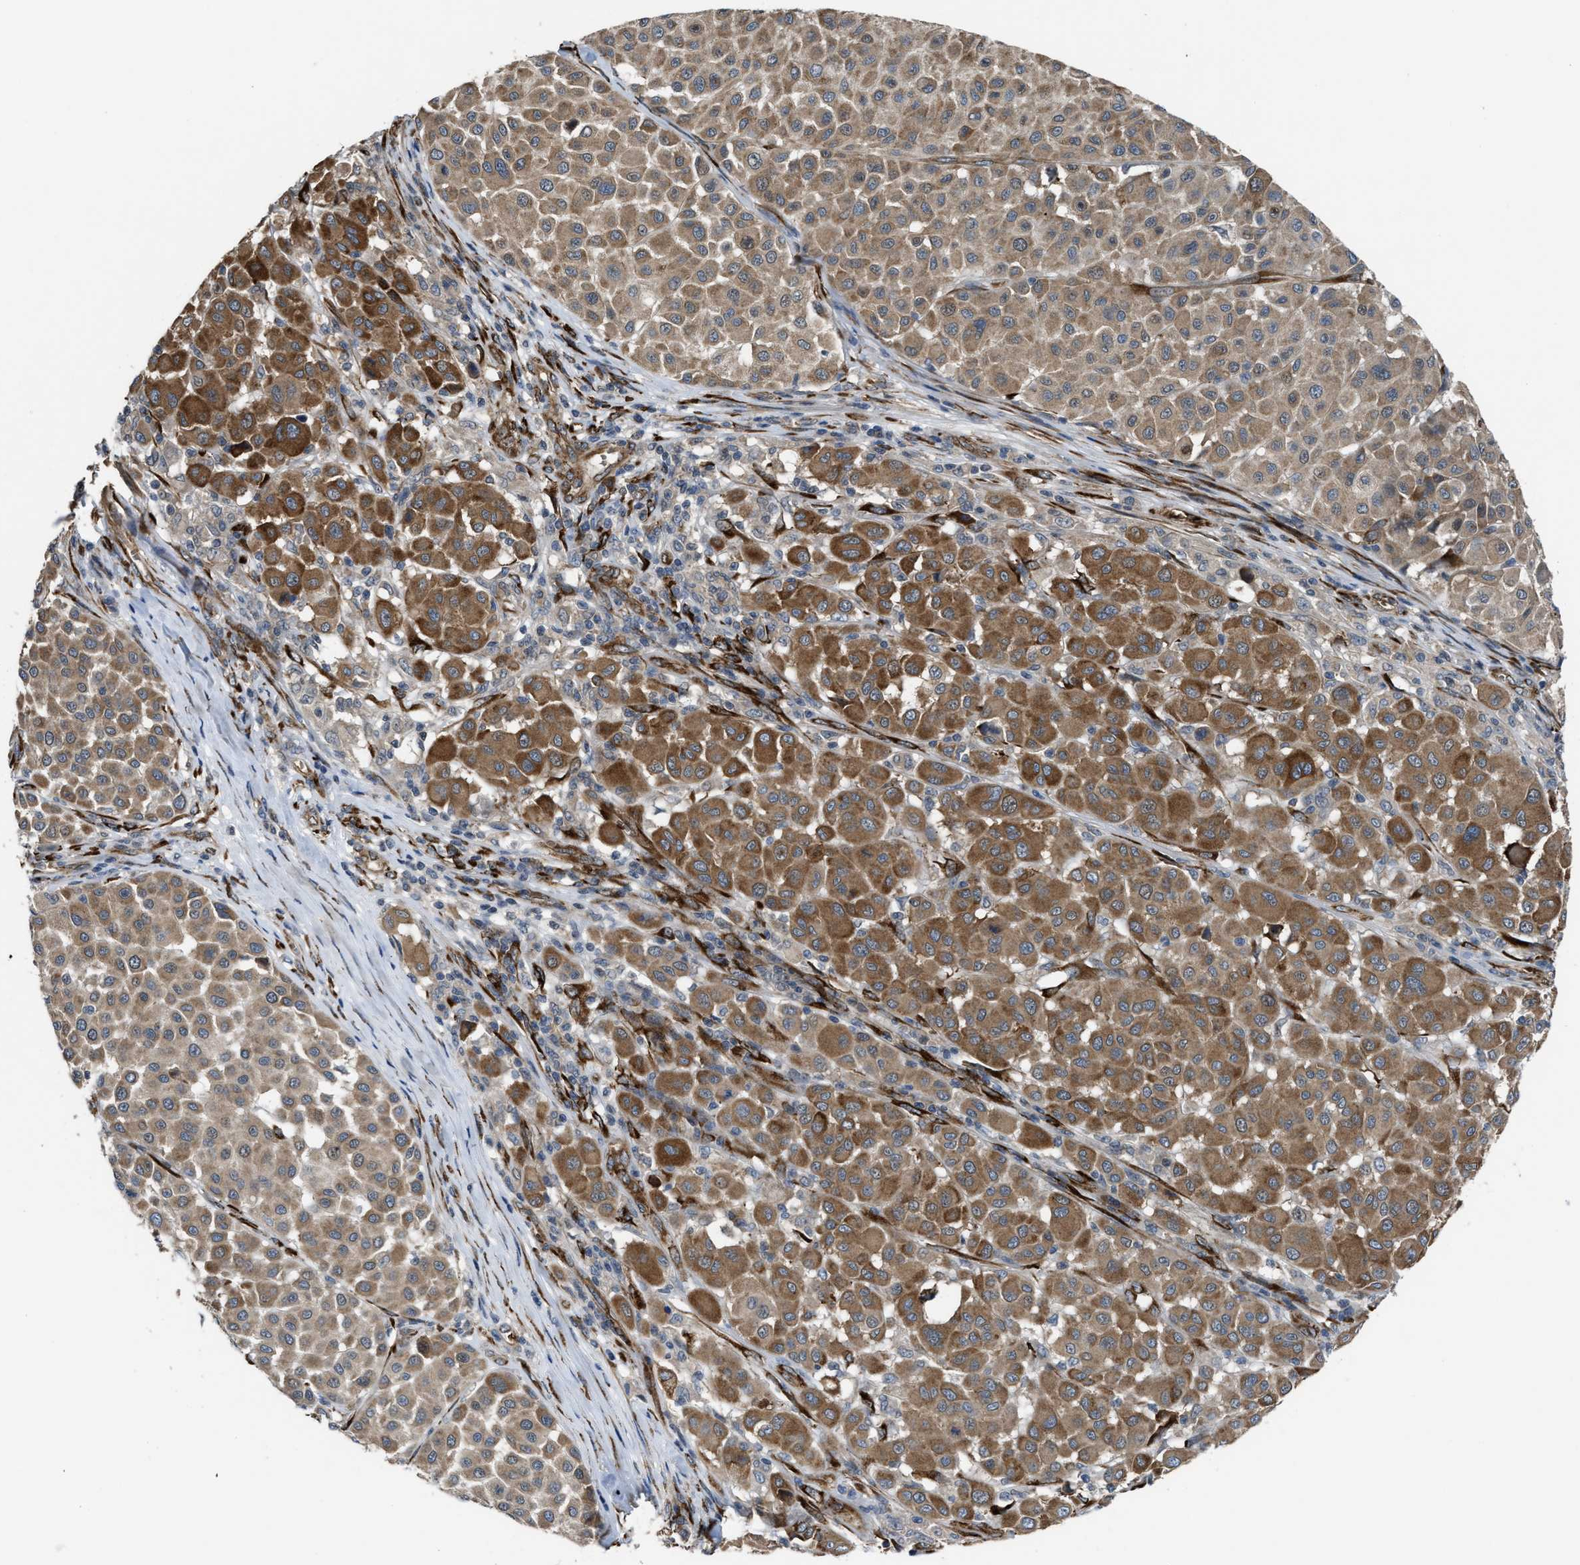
{"staining": {"intensity": "moderate", "quantity": ">75%", "location": "cytoplasmic/membranous"}, "tissue": "melanoma", "cell_type": "Tumor cells", "image_type": "cancer", "snomed": [{"axis": "morphology", "description": "Malignant melanoma, Metastatic site"}, {"axis": "topography", "description": "Soft tissue"}], "caption": "IHC histopathology image of neoplastic tissue: malignant melanoma (metastatic site) stained using immunohistochemistry (IHC) reveals medium levels of moderate protein expression localized specifically in the cytoplasmic/membranous of tumor cells, appearing as a cytoplasmic/membranous brown color.", "gene": "SELENOM", "patient": {"sex": "male", "age": 41}}